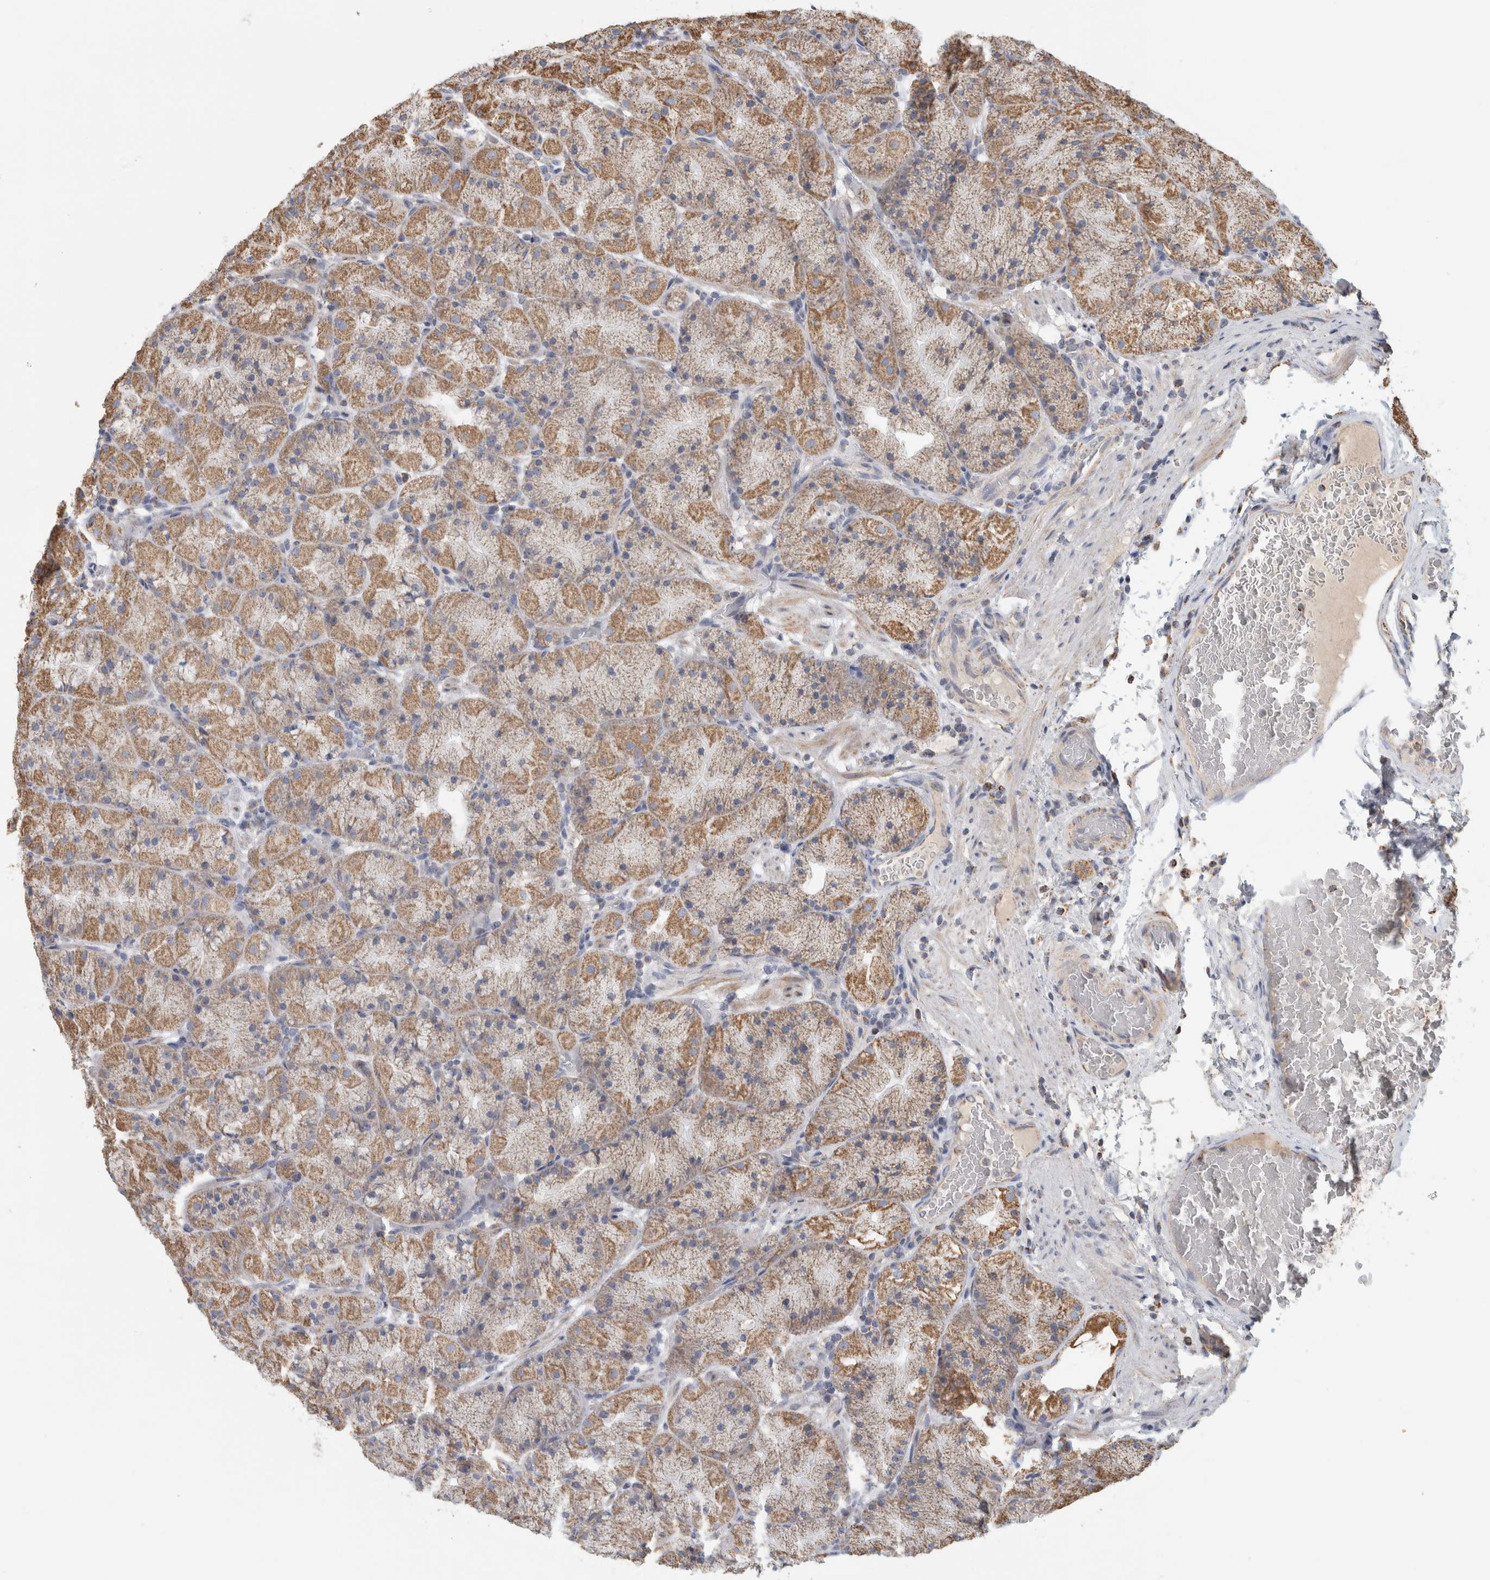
{"staining": {"intensity": "moderate", "quantity": ">75%", "location": "cytoplasmic/membranous"}, "tissue": "stomach", "cell_type": "Glandular cells", "image_type": "normal", "snomed": [{"axis": "morphology", "description": "Normal tissue, NOS"}, {"axis": "topography", "description": "Stomach, upper"}, {"axis": "topography", "description": "Stomach"}], "caption": "A brown stain labels moderate cytoplasmic/membranous staining of a protein in glandular cells of benign human stomach.", "gene": "ST8SIA1", "patient": {"sex": "male", "age": 48}}